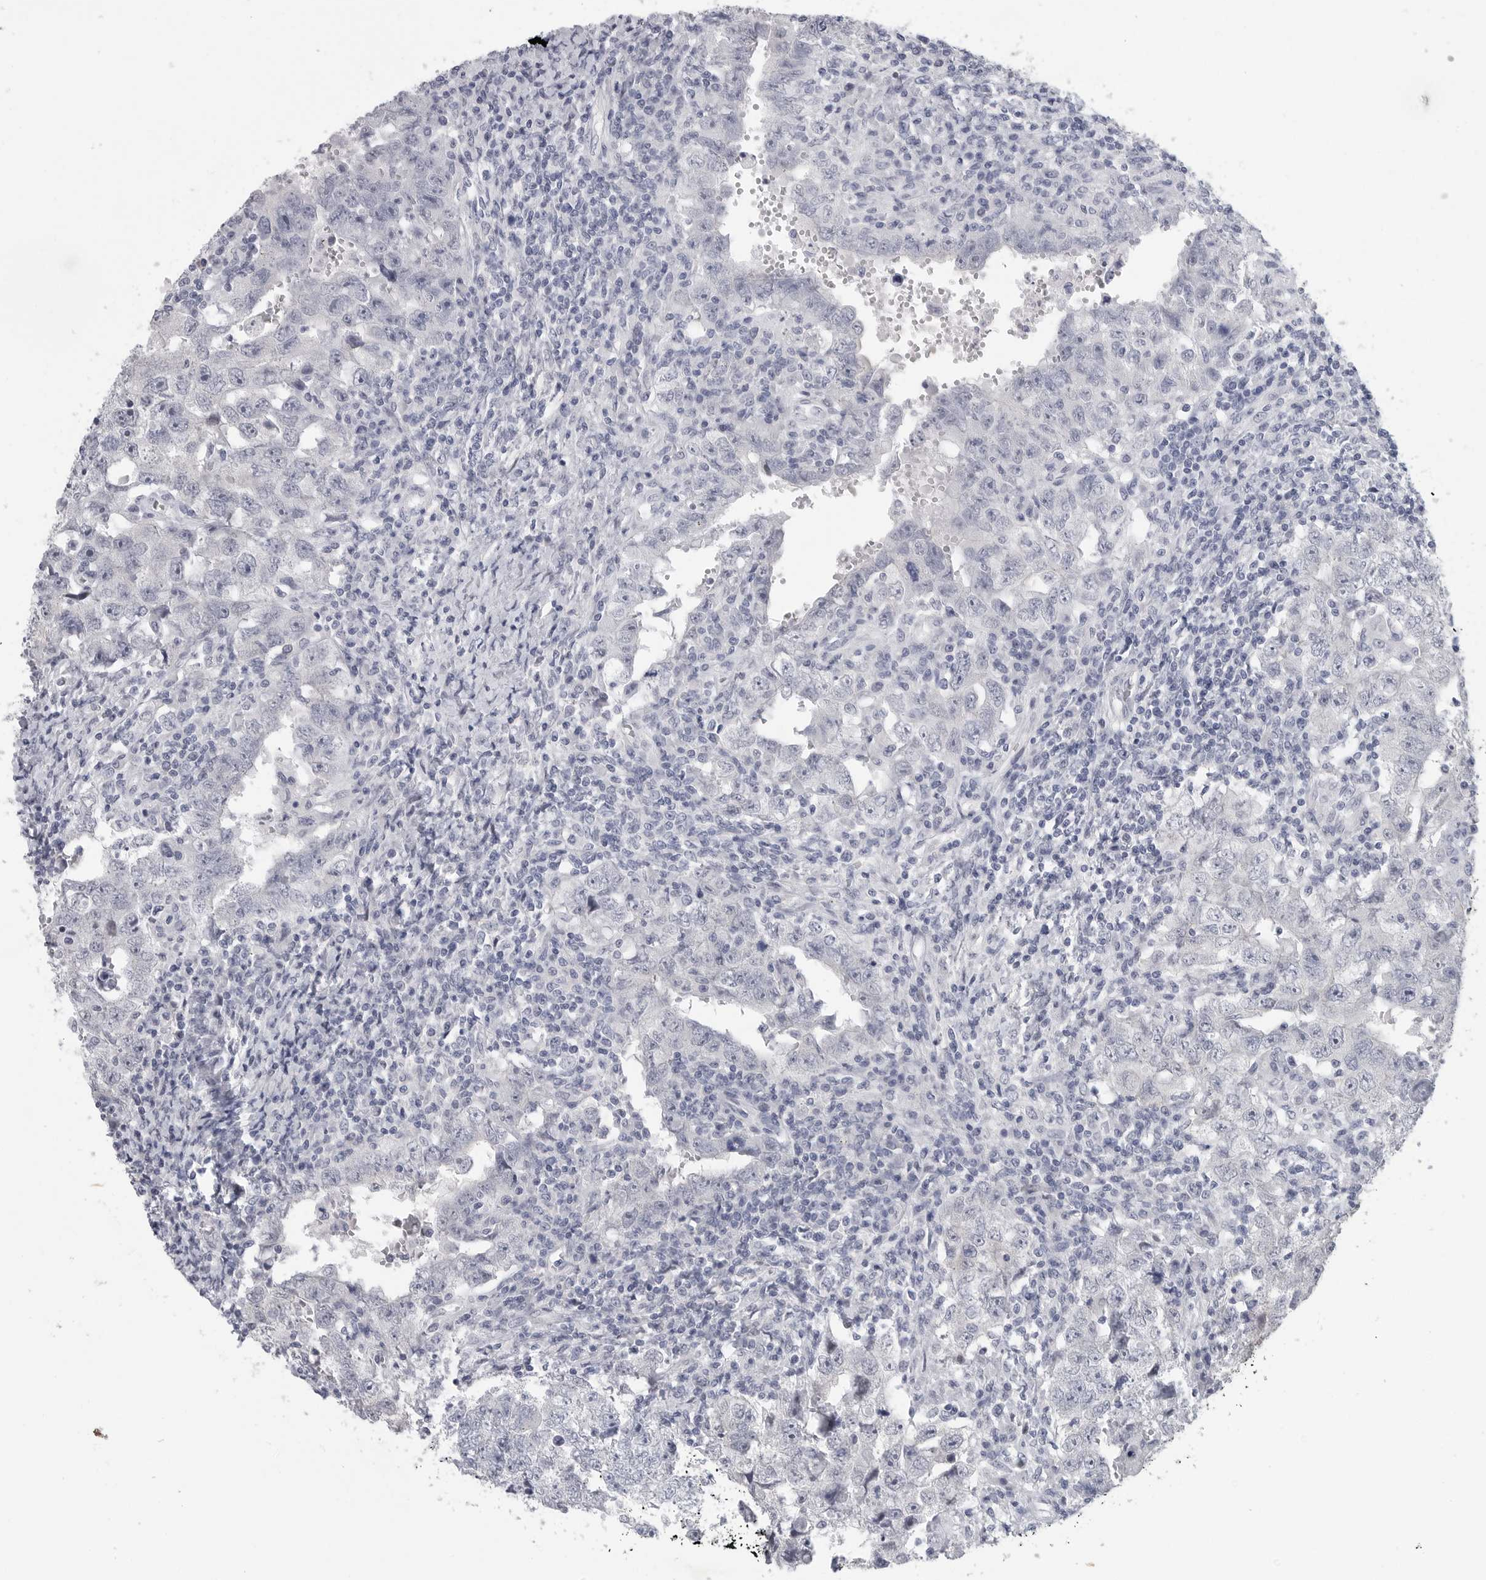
{"staining": {"intensity": "negative", "quantity": "none", "location": "none"}, "tissue": "testis cancer", "cell_type": "Tumor cells", "image_type": "cancer", "snomed": [{"axis": "morphology", "description": "Carcinoma, Embryonal, NOS"}, {"axis": "topography", "description": "Testis"}], "caption": "Immunohistochemistry (IHC) of human testis embryonal carcinoma demonstrates no positivity in tumor cells.", "gene": "TNR", "patient": {"sex": "male", "age": 26}}